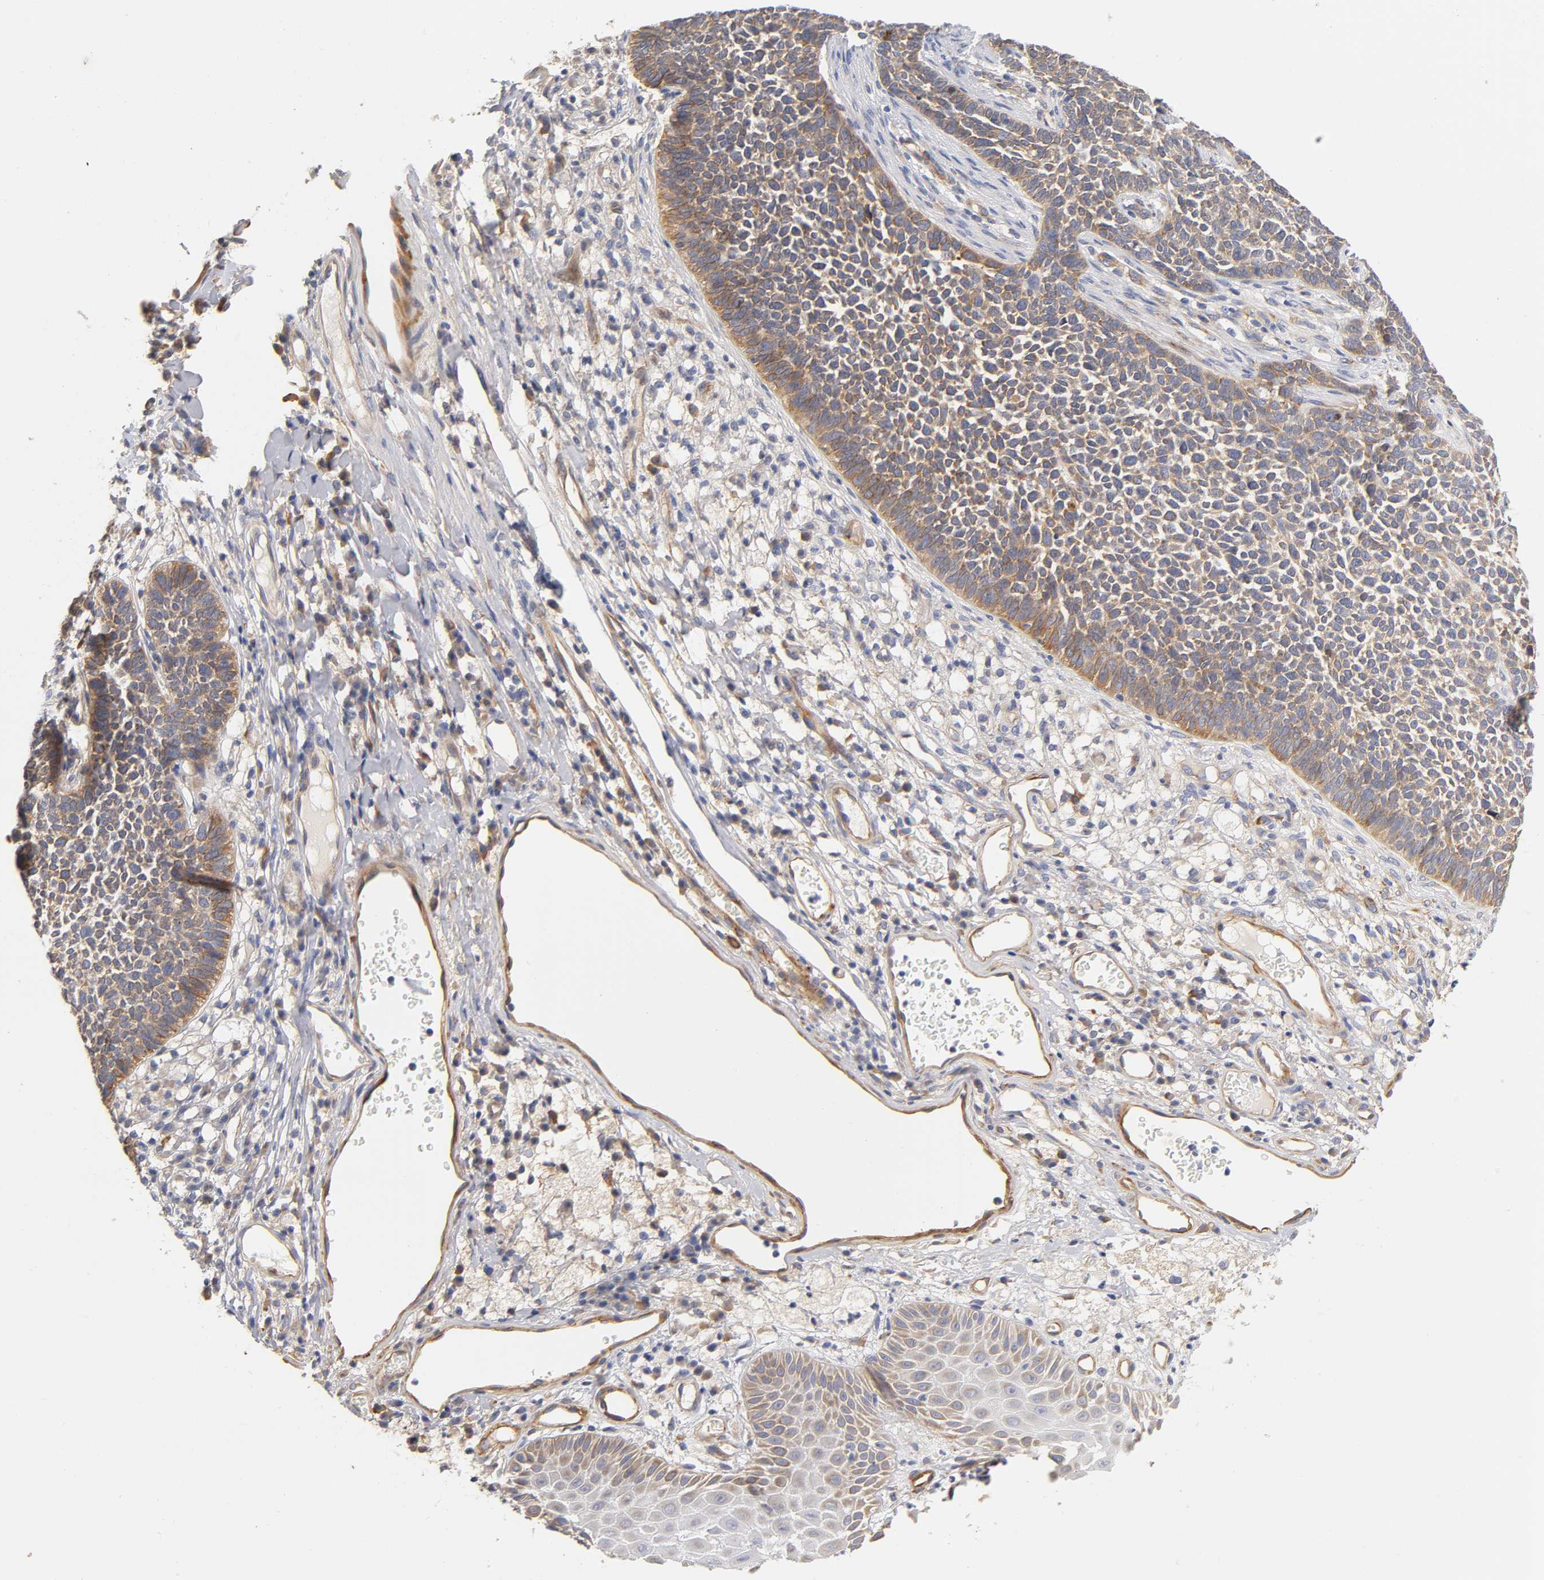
{"staining": {"intensity": "moderate", "quantity": ">75%", "location": "cytoplasmic/membranous"}, "tissue": "skin cancer", "cell_type": "Tumor cells", "image_type": "cancer", "snomed": [{"axis": "morphology", "description": "Basal cell carcinoma"}, {"axis": "topography", "description": "Skin"}], "caption": "Protein expression by immunohistochemistry reveals moderate cytoplasmic/membranous expression in approximately >75% of tumor cells in skin basal cell carcinoma. (IHC, brightfield microscopy, high magnification).", "gene": "LAMB1", "patient": {"sex": "female", "age": 84}}